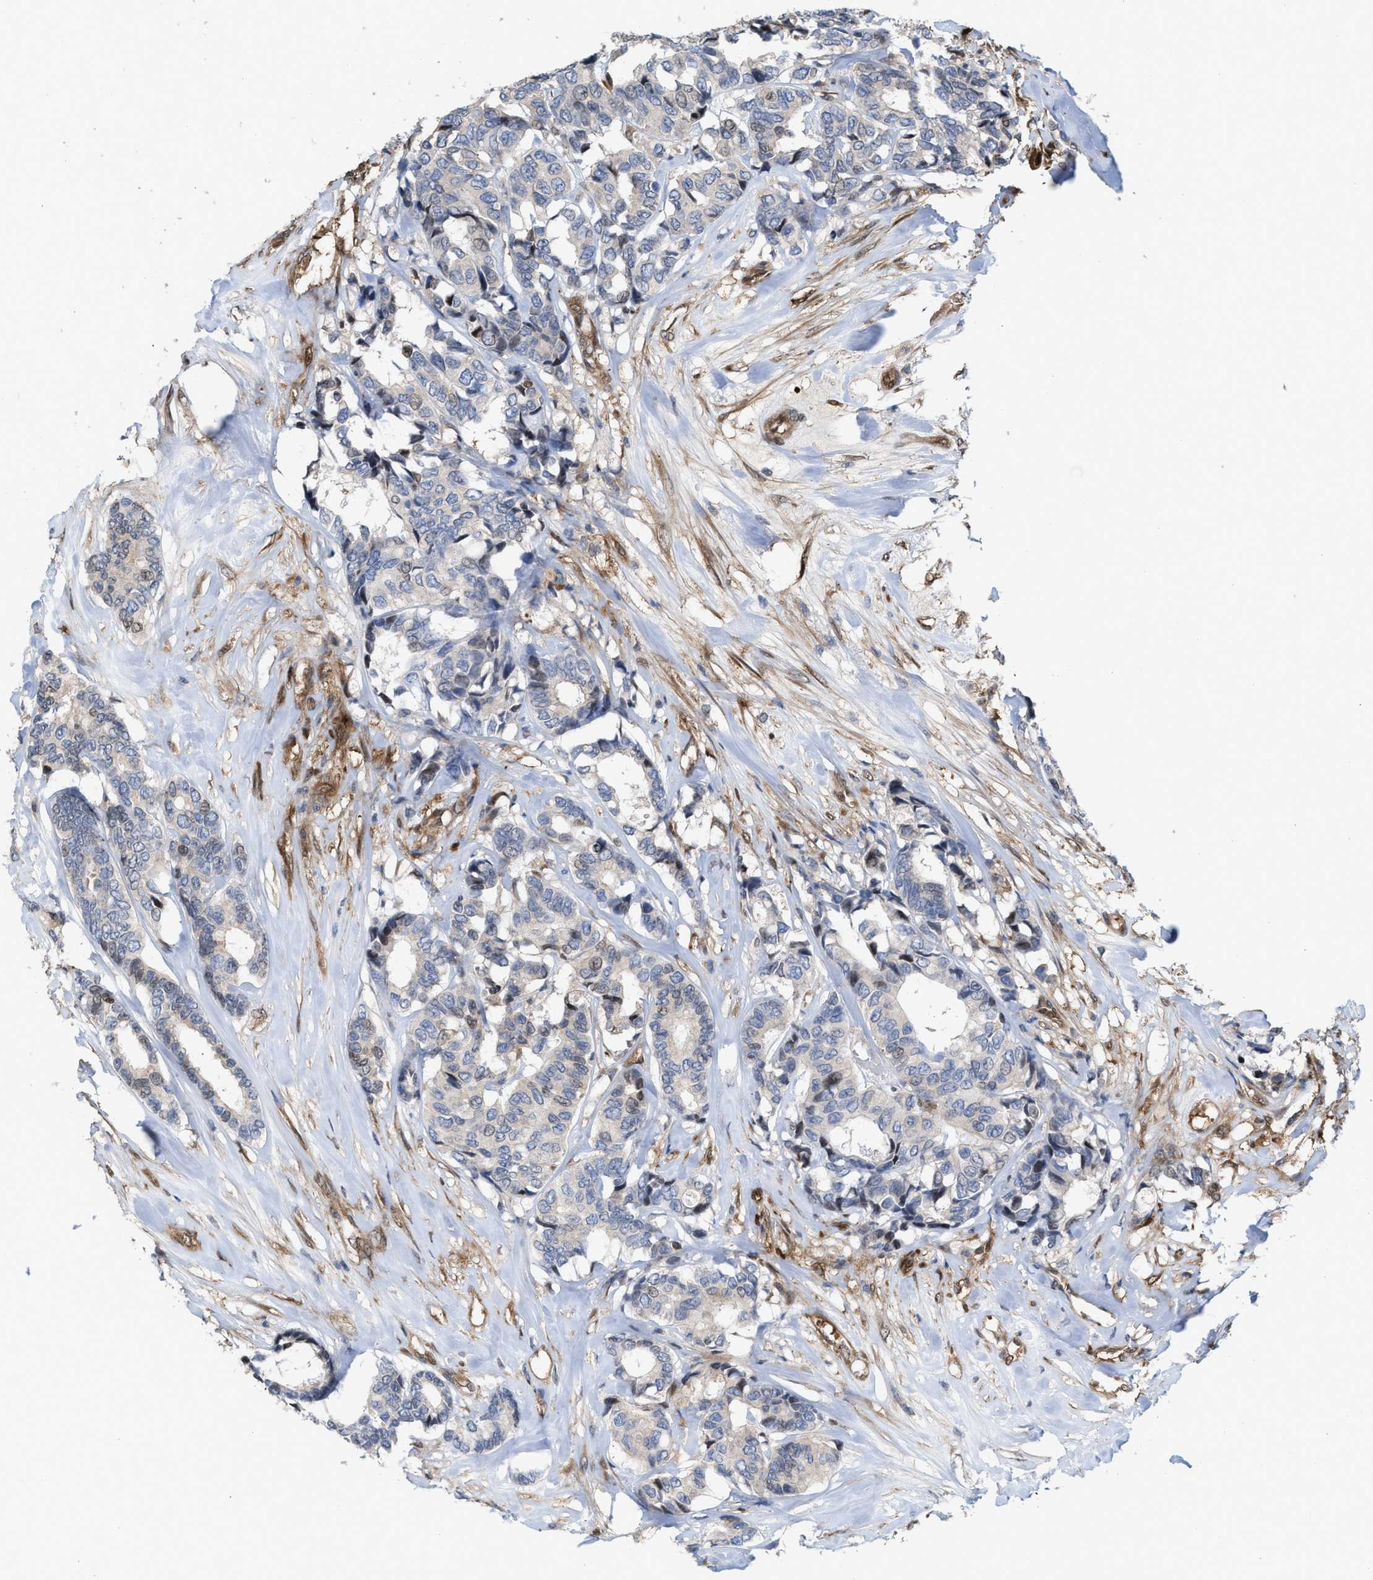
{"staining": {"intensity": "weak", "quantity": "<25%", "location": "nuclear"}, "tissue": "breast cancer", "cell_type": "Tumor cells", "image_type": "cancer", "snomed": [{"axis": "morphology", "description": "Duct carcinoma"}, {"axis": "topography", "description": "Breast"}], "caption": "Immunohistochemistry (IHC) of breast infiltrating ductal carcinoma reveals no expression in tumor cells. The staining was performed using DAB (3,3'-diaminobenzidine) to visualize the protein expression in brown, while the nuclei were stained in blue with hematoxylin (Magnification: 20x).", "gene": "TP53I3", "patient": {"sex": "female", "age": 87}}